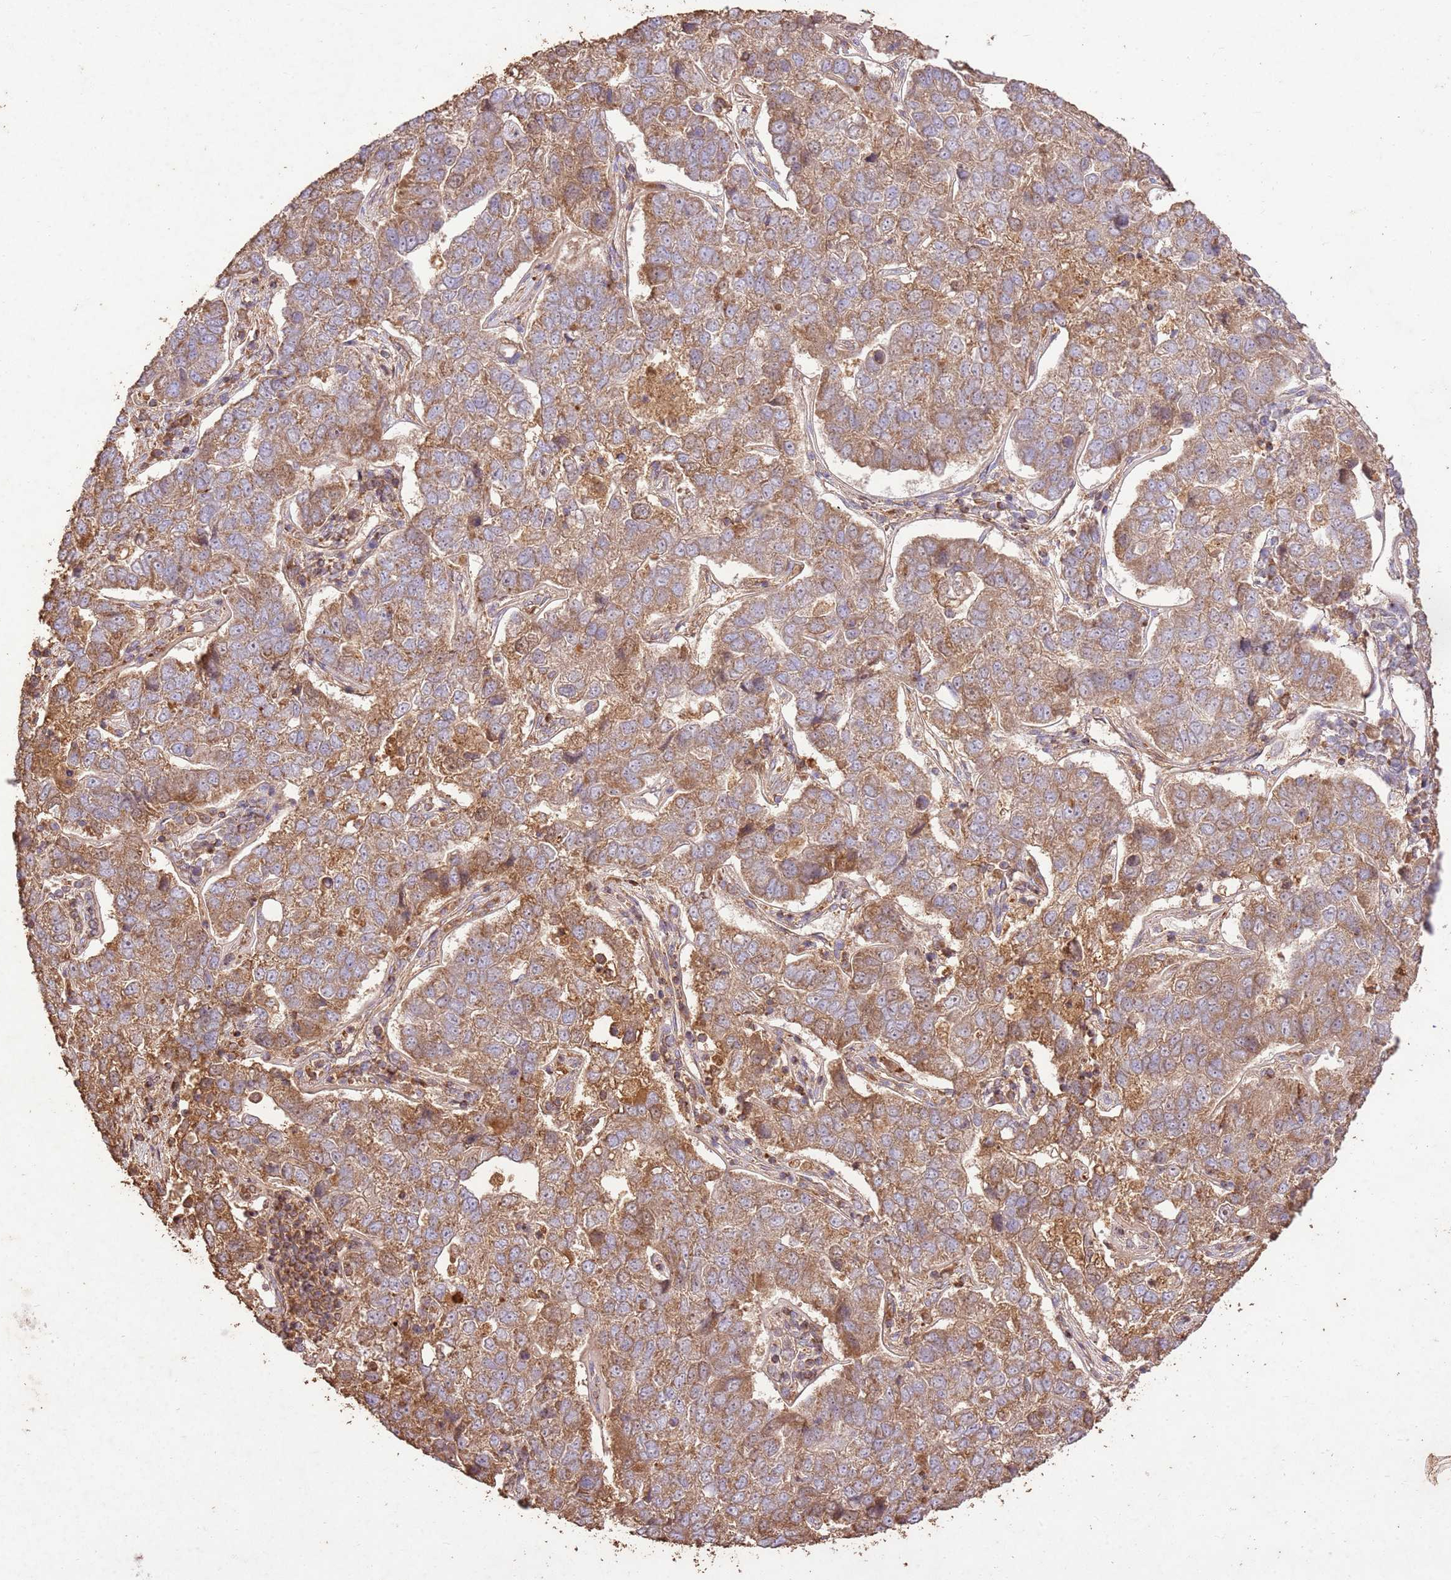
{"staining": {"intensity": "moderate", "quantity": ">75%", "location": "cytoplasmic/membranous"}, "tissue": "pancreatic cancer", "cell_type": "Tumor cells", "image_type": "cancer", "snomed": [{"axis": "morphology", "description": "Adenocarcinoma, NOS"}, {"axis": "topography", "description": "Pancreas"}], "caption": "Protein analysis of pancreatic cancer tissue displays moderate cytoplasmic/membranous staining in about >75% of tumor cells.", "gene": "LRRC28", "patient": {"sex": "female", "age": 61}}